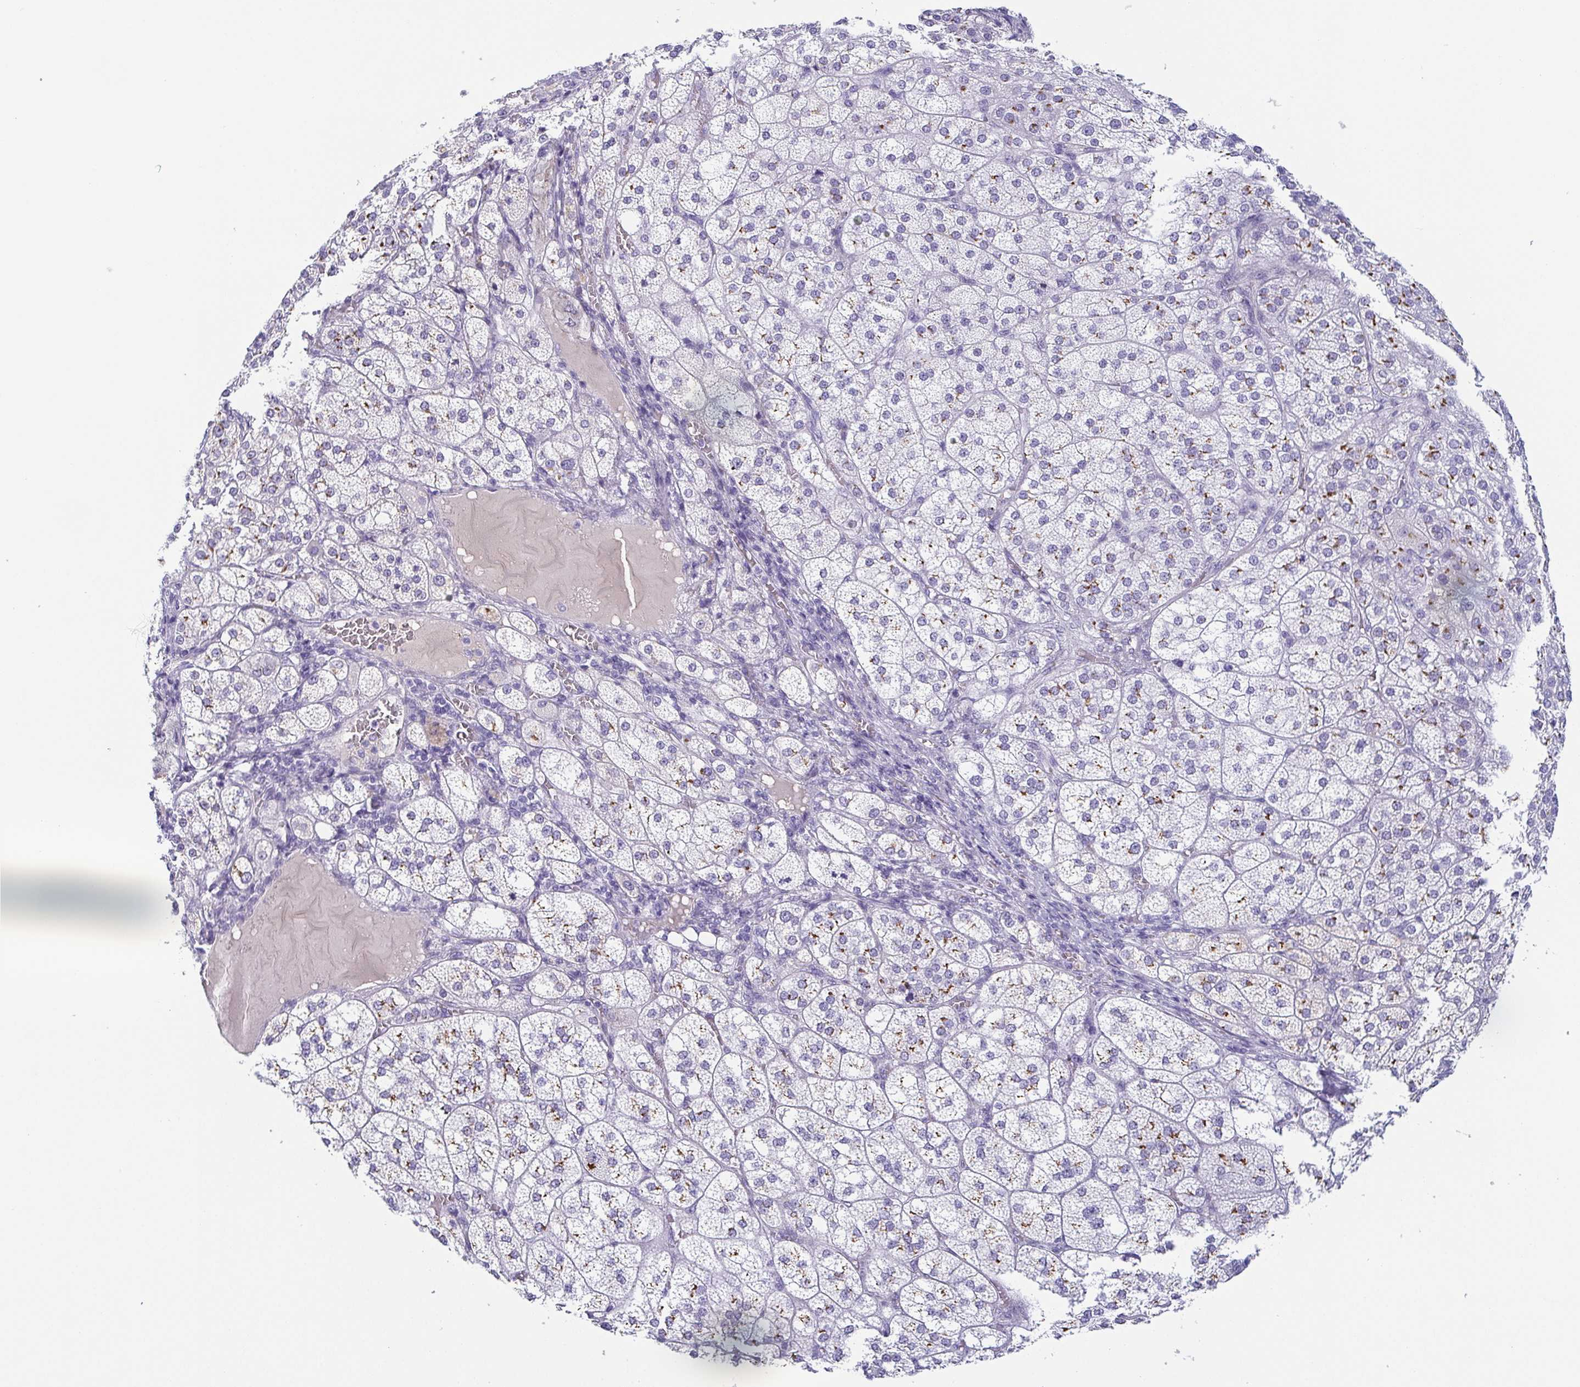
{"staining": {"intensity": "moderate", "quantity": "25%-75%", "location": "cytoplasmic/membranous"}, "tissue": "adrenal gland", "cell_type": "Glandular cells", "image_type": "normal", "snomed": [{"axis": "morphology", "description": "Normal tissue, NOS"}, {"axis": "topography", "description": "Adrenal gland"}], "caption": "IHC (DAB) staining of unremarkable adrenal gland reveals moderate cytoplasmic/membranous protein positivity in approximately 25%-75% of glandular cells.", "gene": "LDLRAD1", "patient": {"sex": "female", "age": 60}}